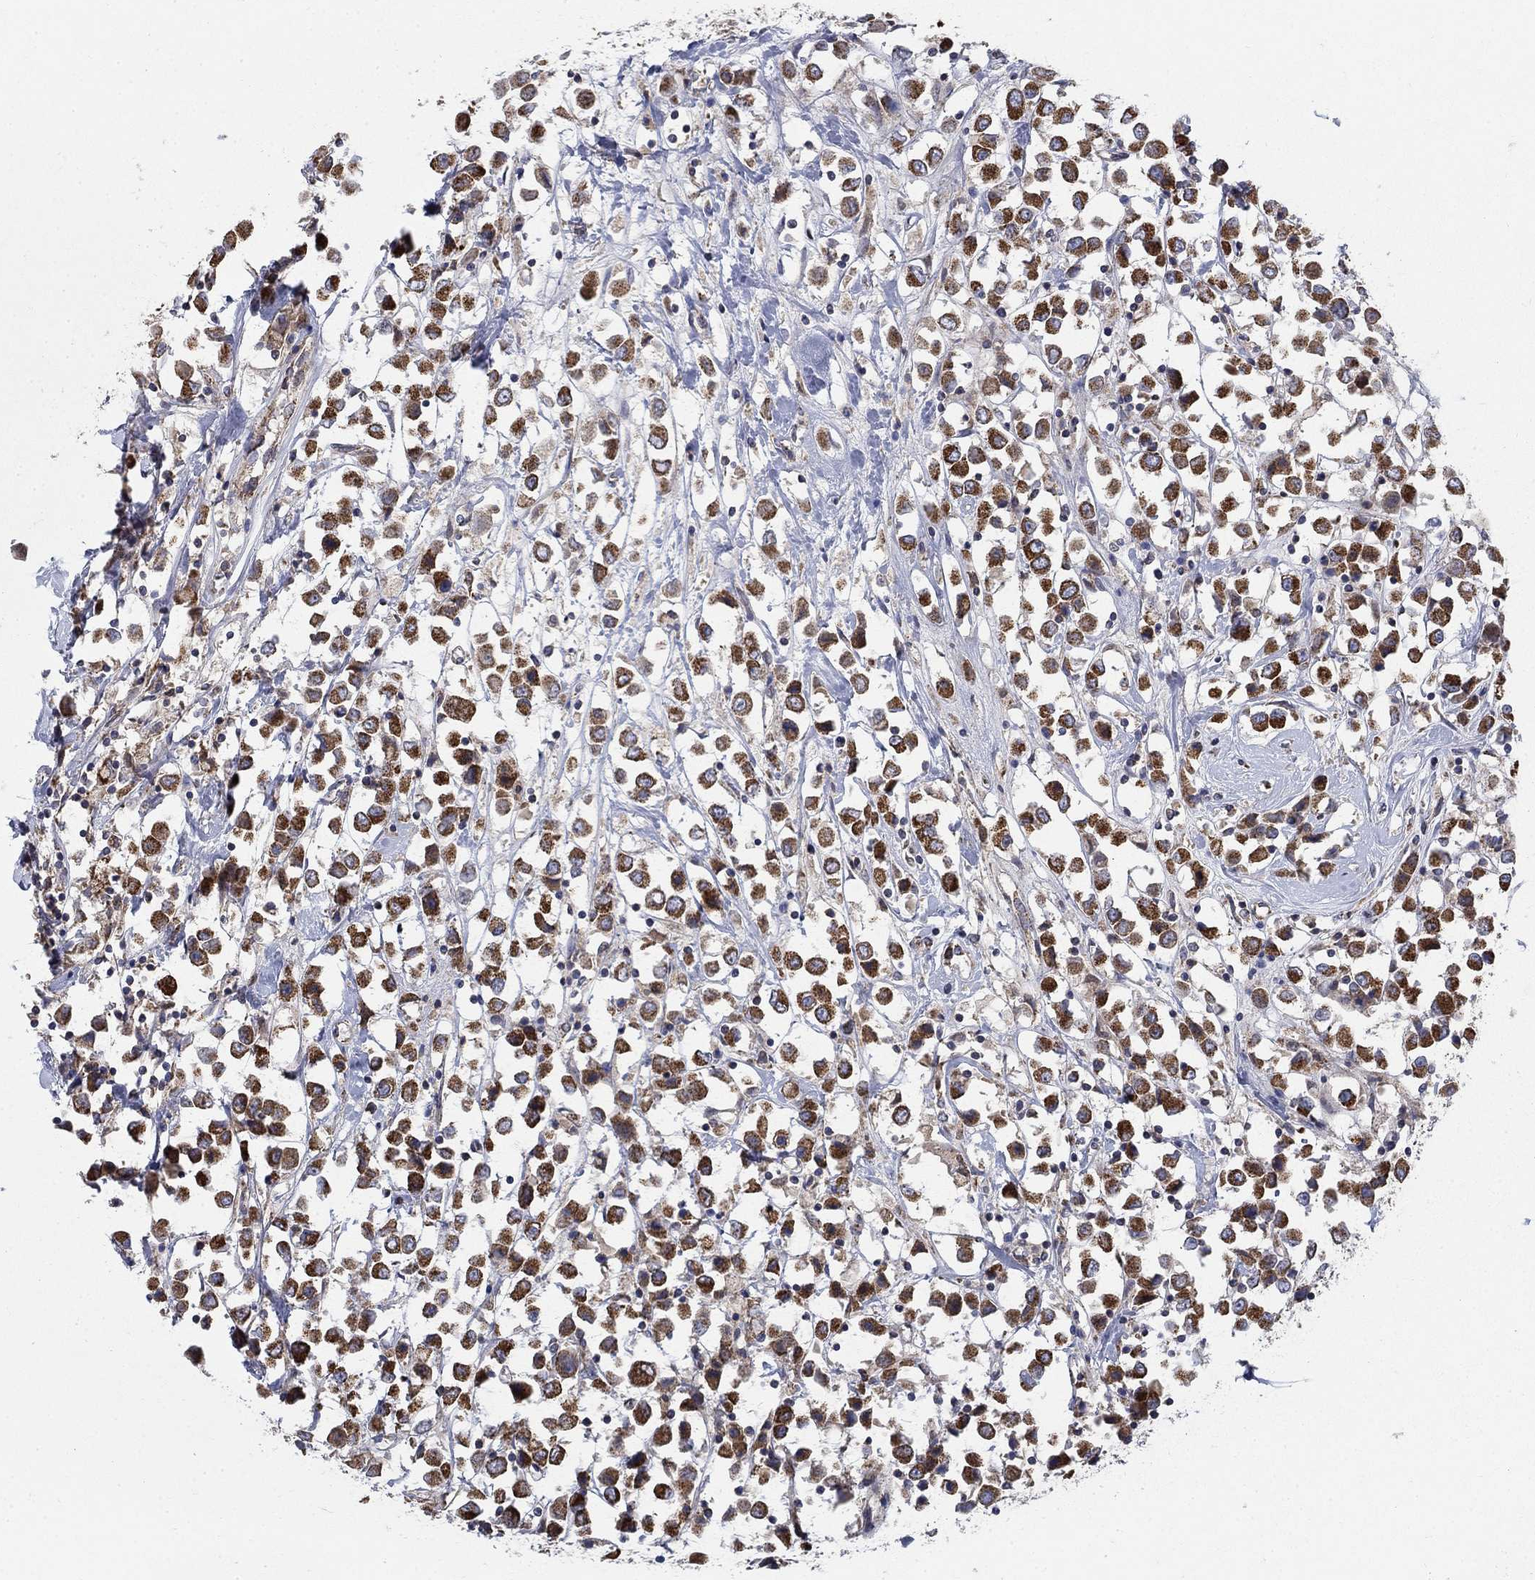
{"staining": {"intensity": "strong", "quantity": ">75%", "location": "cytoplasmic/membranous"}, "tissue": "breast cancer", "cell_type": "Tumor cells", "image_type": "cancer", "snomed": [{"axis": "morphology", "description": "Duct carcinoma"}, {"axis": "topography", "description": "Breast"}], "caption": "Protein expression analysis of breast intraductal carcinoma shows strong cytoplasmic/membranous expression in approximately >75% of tumor cells. The staining was performed using DAB to visualize the protein expression in brown, while the nuclei were stained in blue with hematoxylin (Magnification: 20x).", "gene": "NME7", "patient": {"sex": "female", "age": 61}}